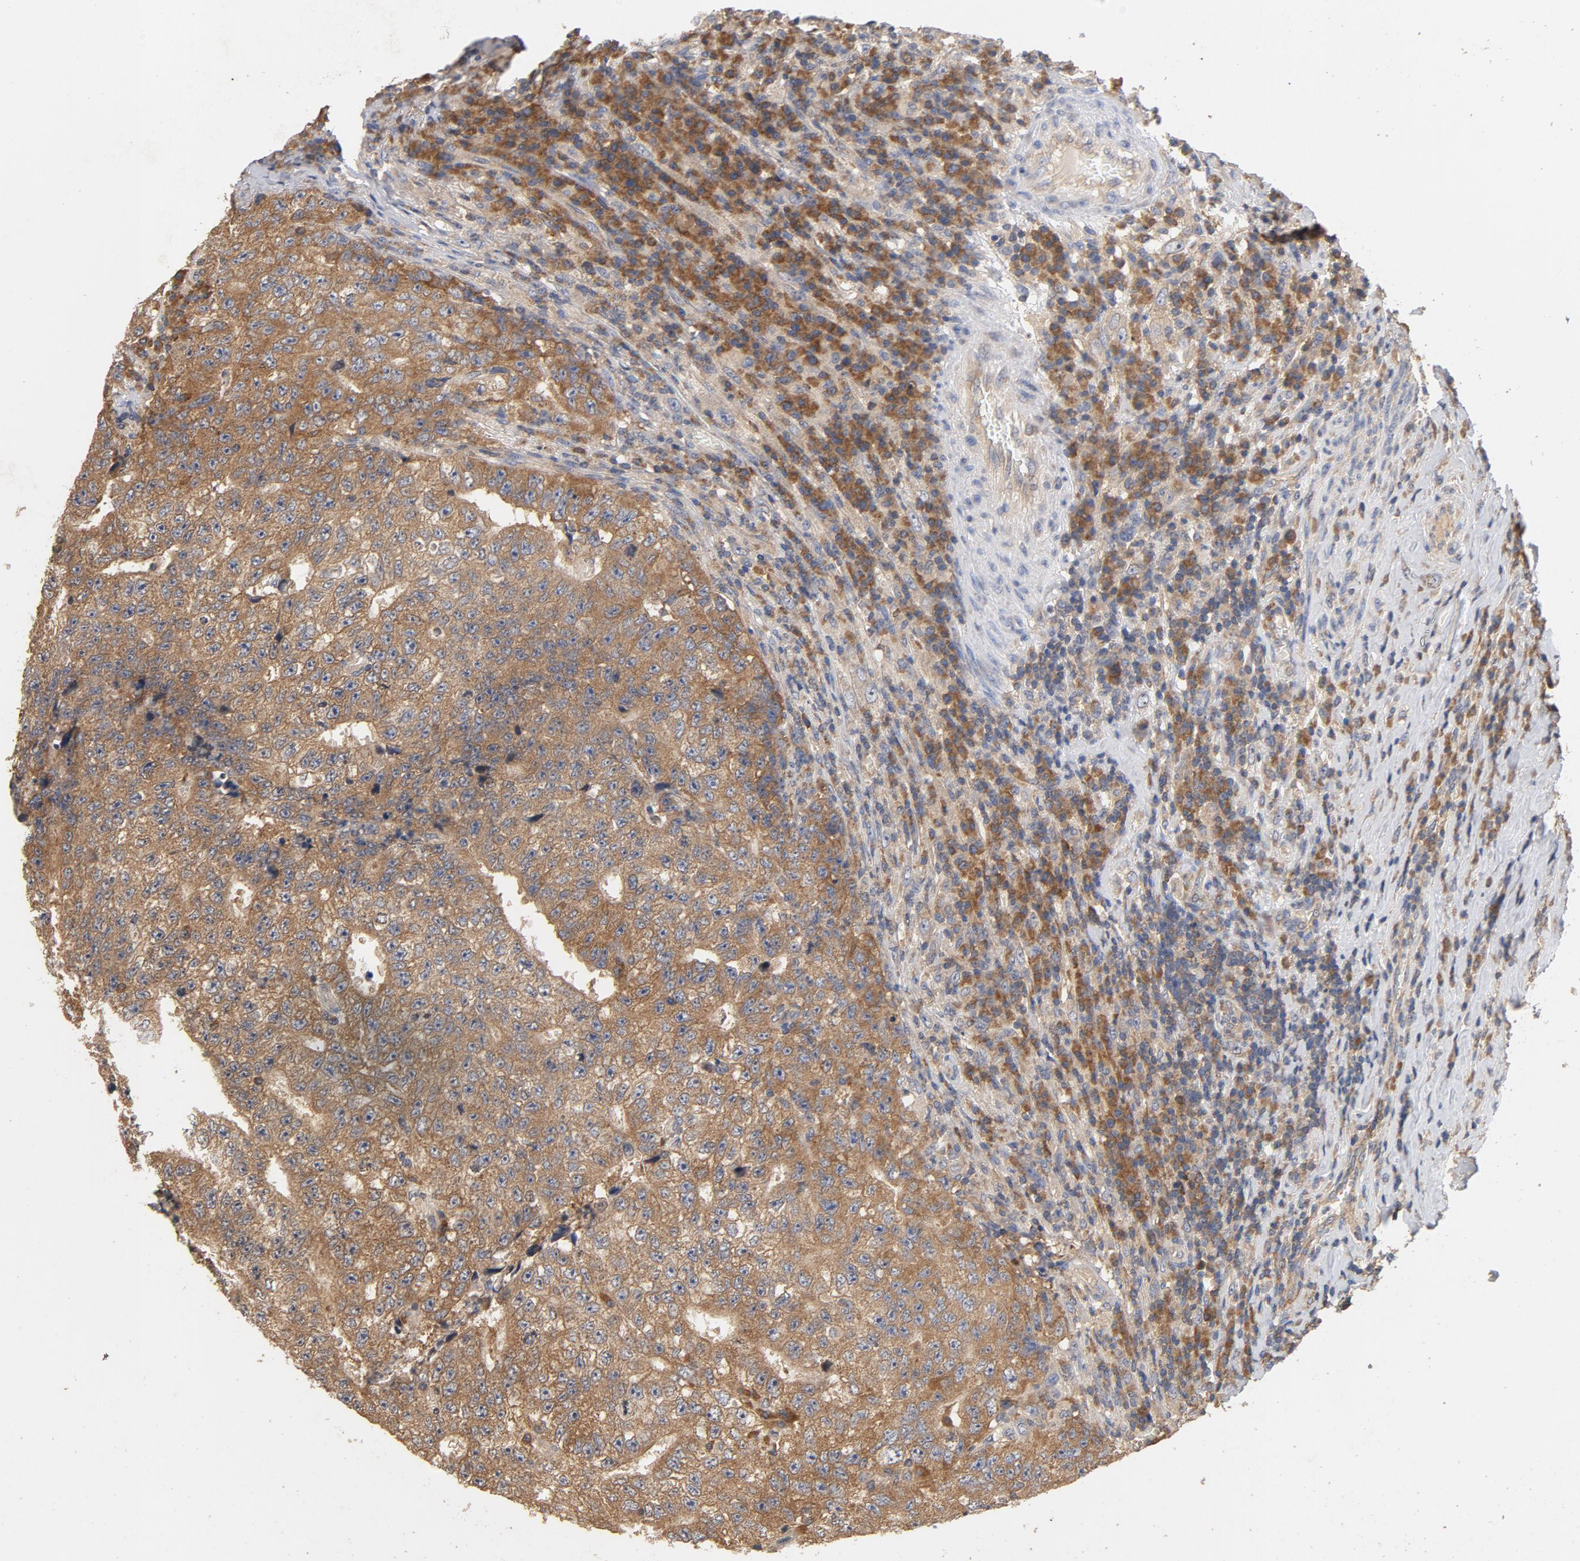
{"staining": {"intensity": "moderate", "quantity": ">75%", "location": "cytoplasmic/membranous"}, "tissue": "testis cancer", "cell_type": "Tumor cells", "image_type": "cancer", "snomed": [{"axis": "morphology", "description": "Necrosis, NOS"}, {"axis": "morphology", "description": "Carcinoma, Embryonal, NOS"}, {"axis": "topography", "description": "Testis"}], "caption": "The immunohistochemical stain labels moderate cytoplasmic/membranous expression in tumor cells of testis cancer (embryonal carcinoma) tissue. Nuclei are stained in blue.", "gene": "DDX6", "patient": {"sex": "male", "age": 19}}